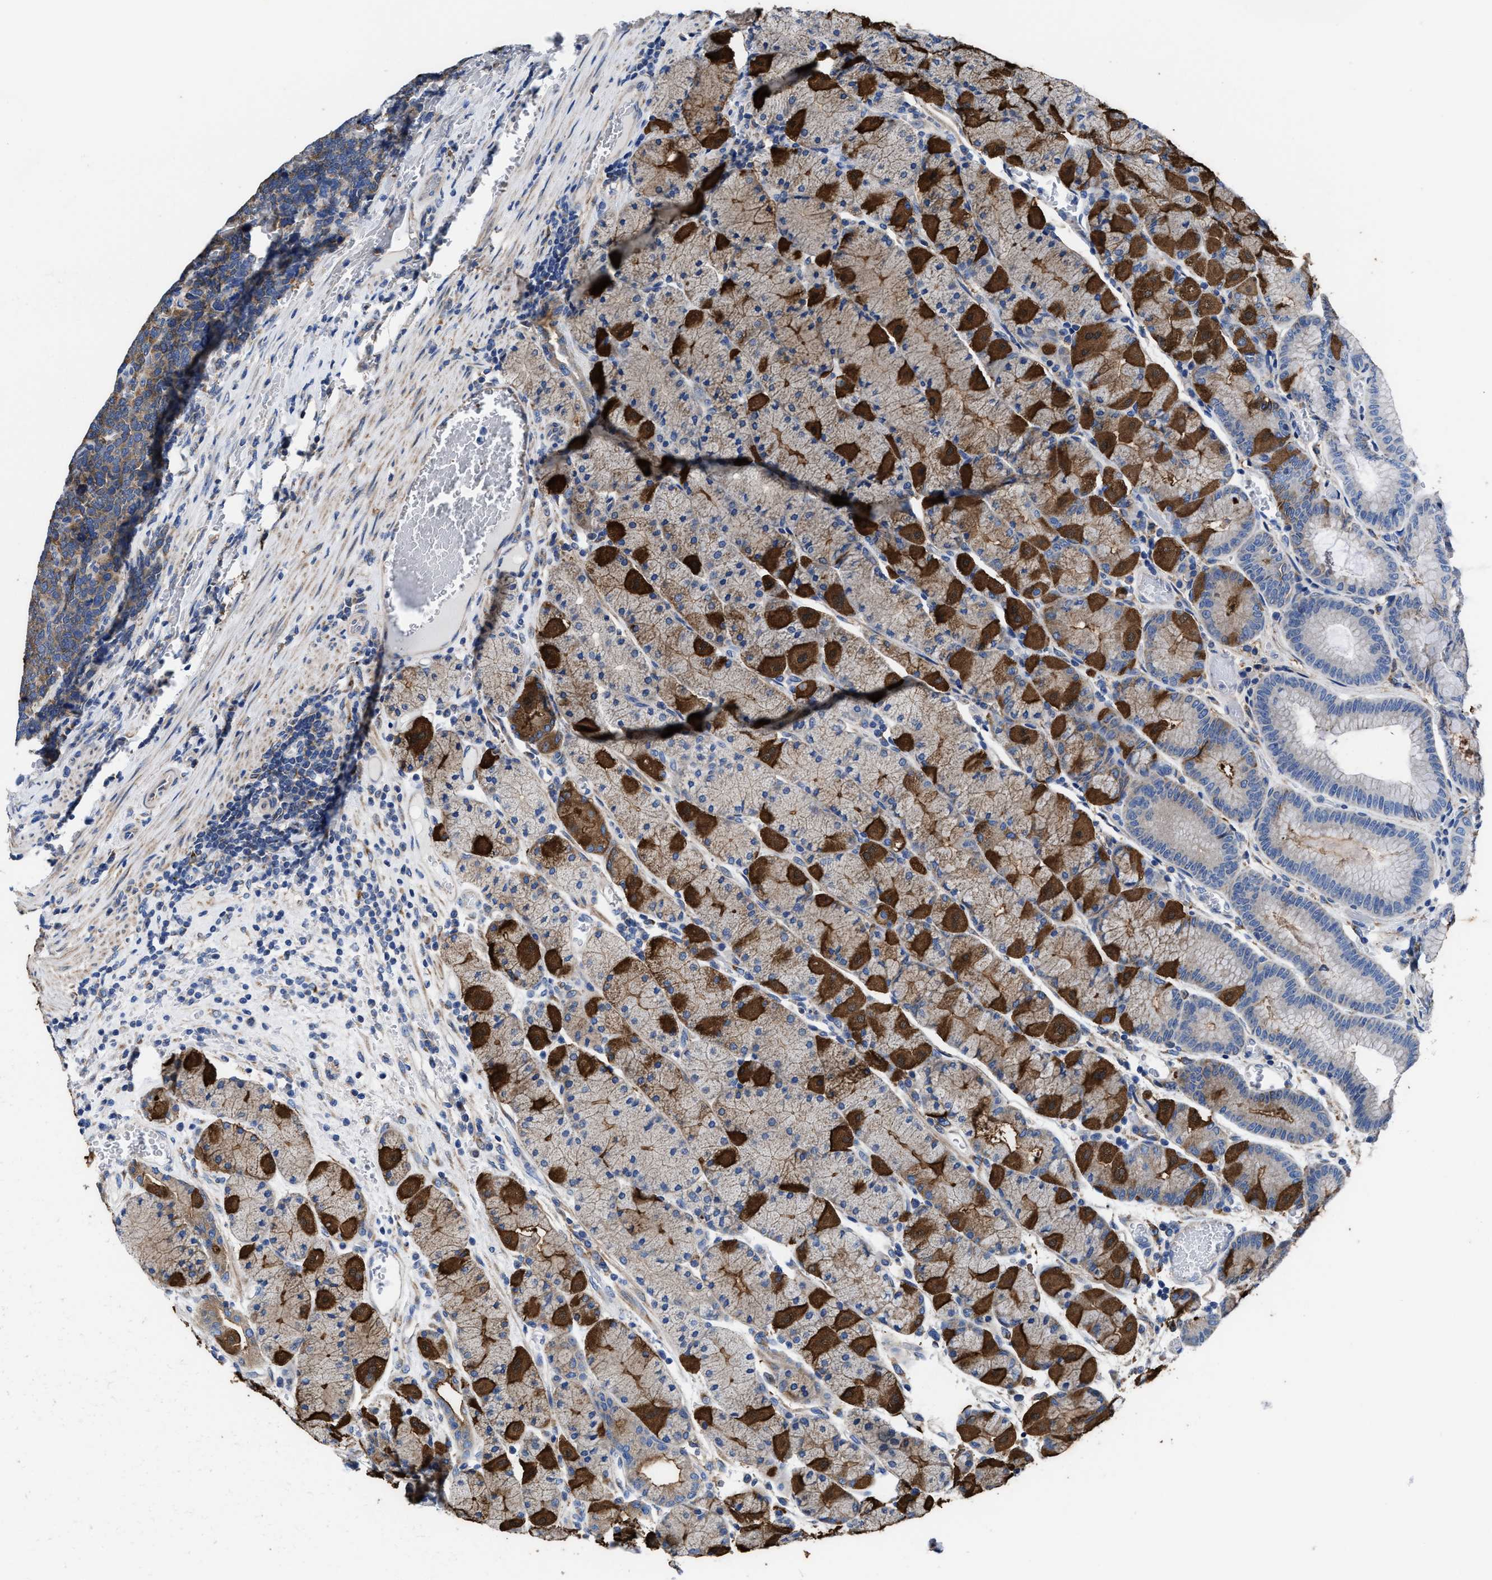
{"staining": {"intensity": "strong", "quantity": "25%-75%", "location": "cytoplasmic/membranous"}, "tissue": "stomach", "cell_type": "Glandular cells", "image_type": "normal", "snomed": [{"axis": "morphology", "description": "Normal tissue, NOS"}, {"axis": "morphology", "description": "Carcinoid, malignant, NOS"}, {"axis": "topography", "description": "Stomach, upper"}], "caption": "Unremarkable stomach was stained to show a protein in brown. There is high levels of strong cytoplasmic/membranous positivity in approximately 25%-75% of glandular cells. The staining is performed using DAB (3,3'-diaminobenzidine) brown chromogen to label protein expression. The nuclei are counter-stained blue using hematoxylin.", "gene": "TMEM30A", "patient": {"sex": "male", "age": 39}}